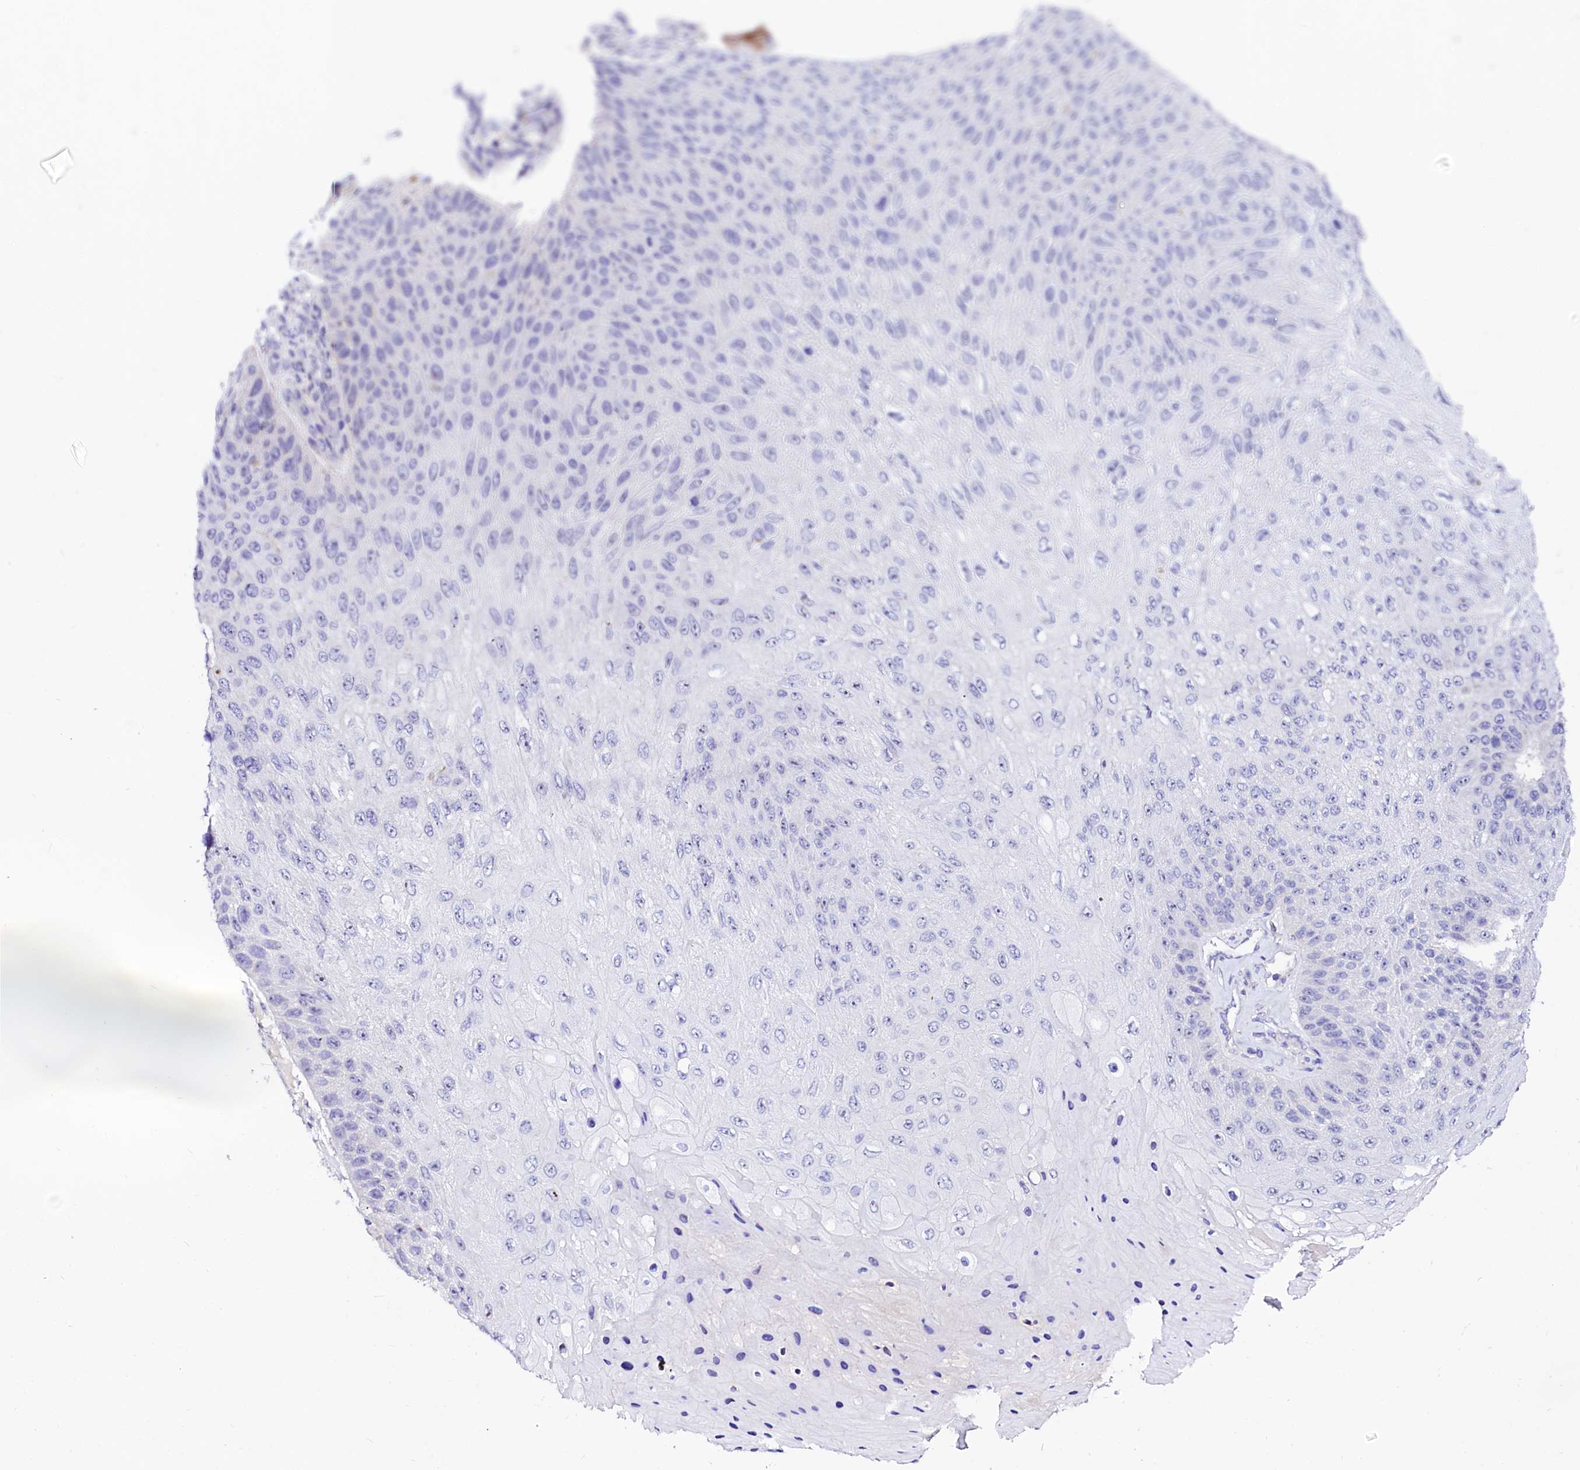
{"staining": {"intensity": "negative", "quantity": "none", "location": "none"}, "tissue": "skin cancer", "cell_type": "Tumor cells", "image_type": "cancer", "snomed": [{"axis": "morphology", "description": "Squamous cell carcinoma, NOS"}, {"axis": "topography", "description": "Skin"}], "caption": "Tumor cells show no significant expression in skin cancer. (Stains: DAB immunohistochemistry (IHC) with hematoxylin counter stain, Microscopy: brightfield microscopy at high magnification).", "gene": "BTBD16", "patient": {"sex": "female", "age": 88}}